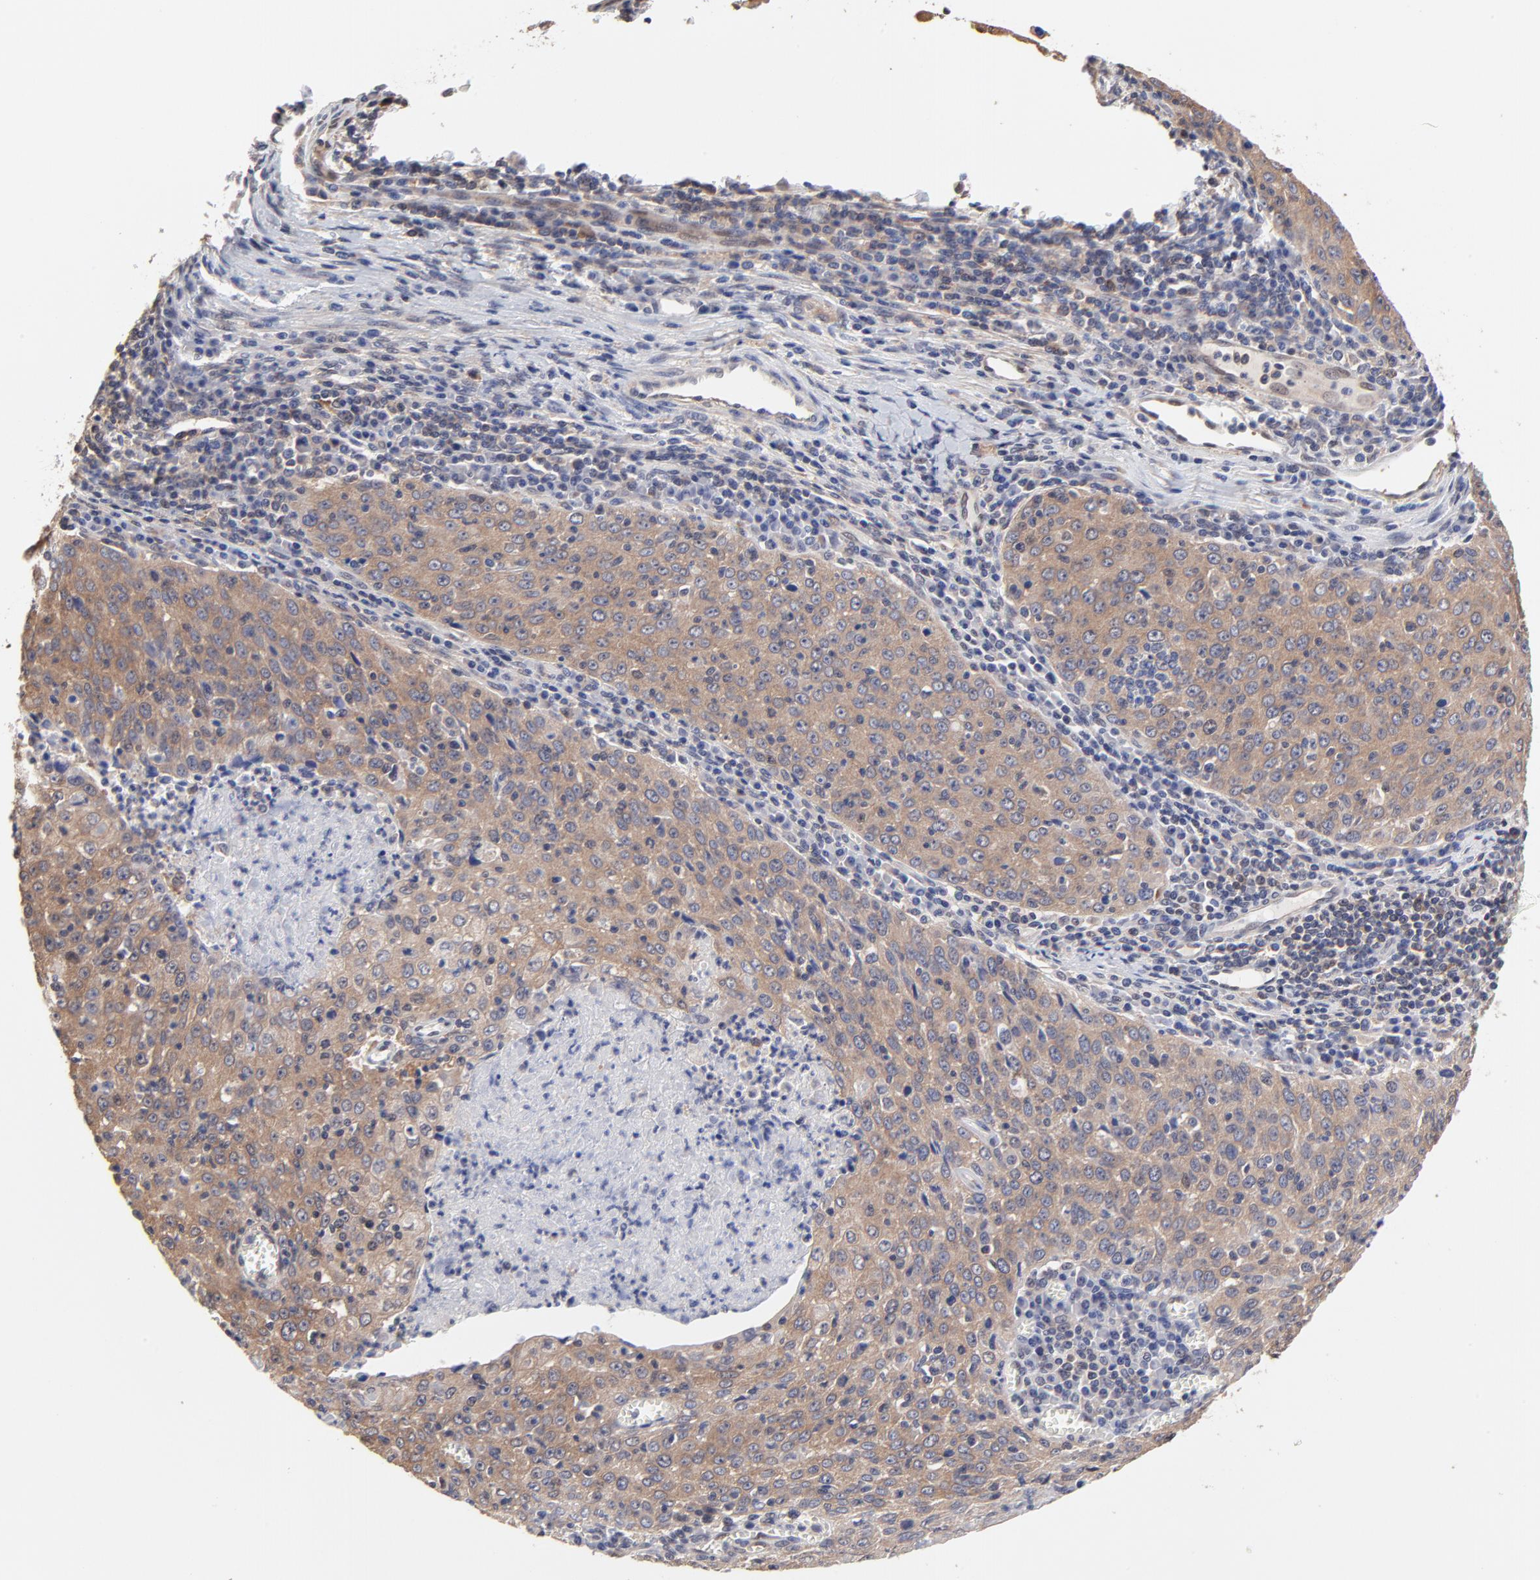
{"staining": {"intensity": "weak", "quantity": ">75%", "location": "cytoplasmic/membranous"}, "tissue": "cervical cancer", "cell_type": "Tumor cells", "image_type": "cancer", "snomed": [{"axis": "morphology", "description": "Squamous cell carcinoma, NOS"}, {"axis": "topography", "description": "Cervix"}], "caption": "This histopathology image shows cervical squamous cell carcinoma stained with immunohistochemistry to label a protein in brown. The cytoplasmic/membranous of tumor cells show weak positivity for the protein. Nuclei are counter-stained blue.", "gene": "CCT2", "patient": {"sex": "female", "age": 27}}